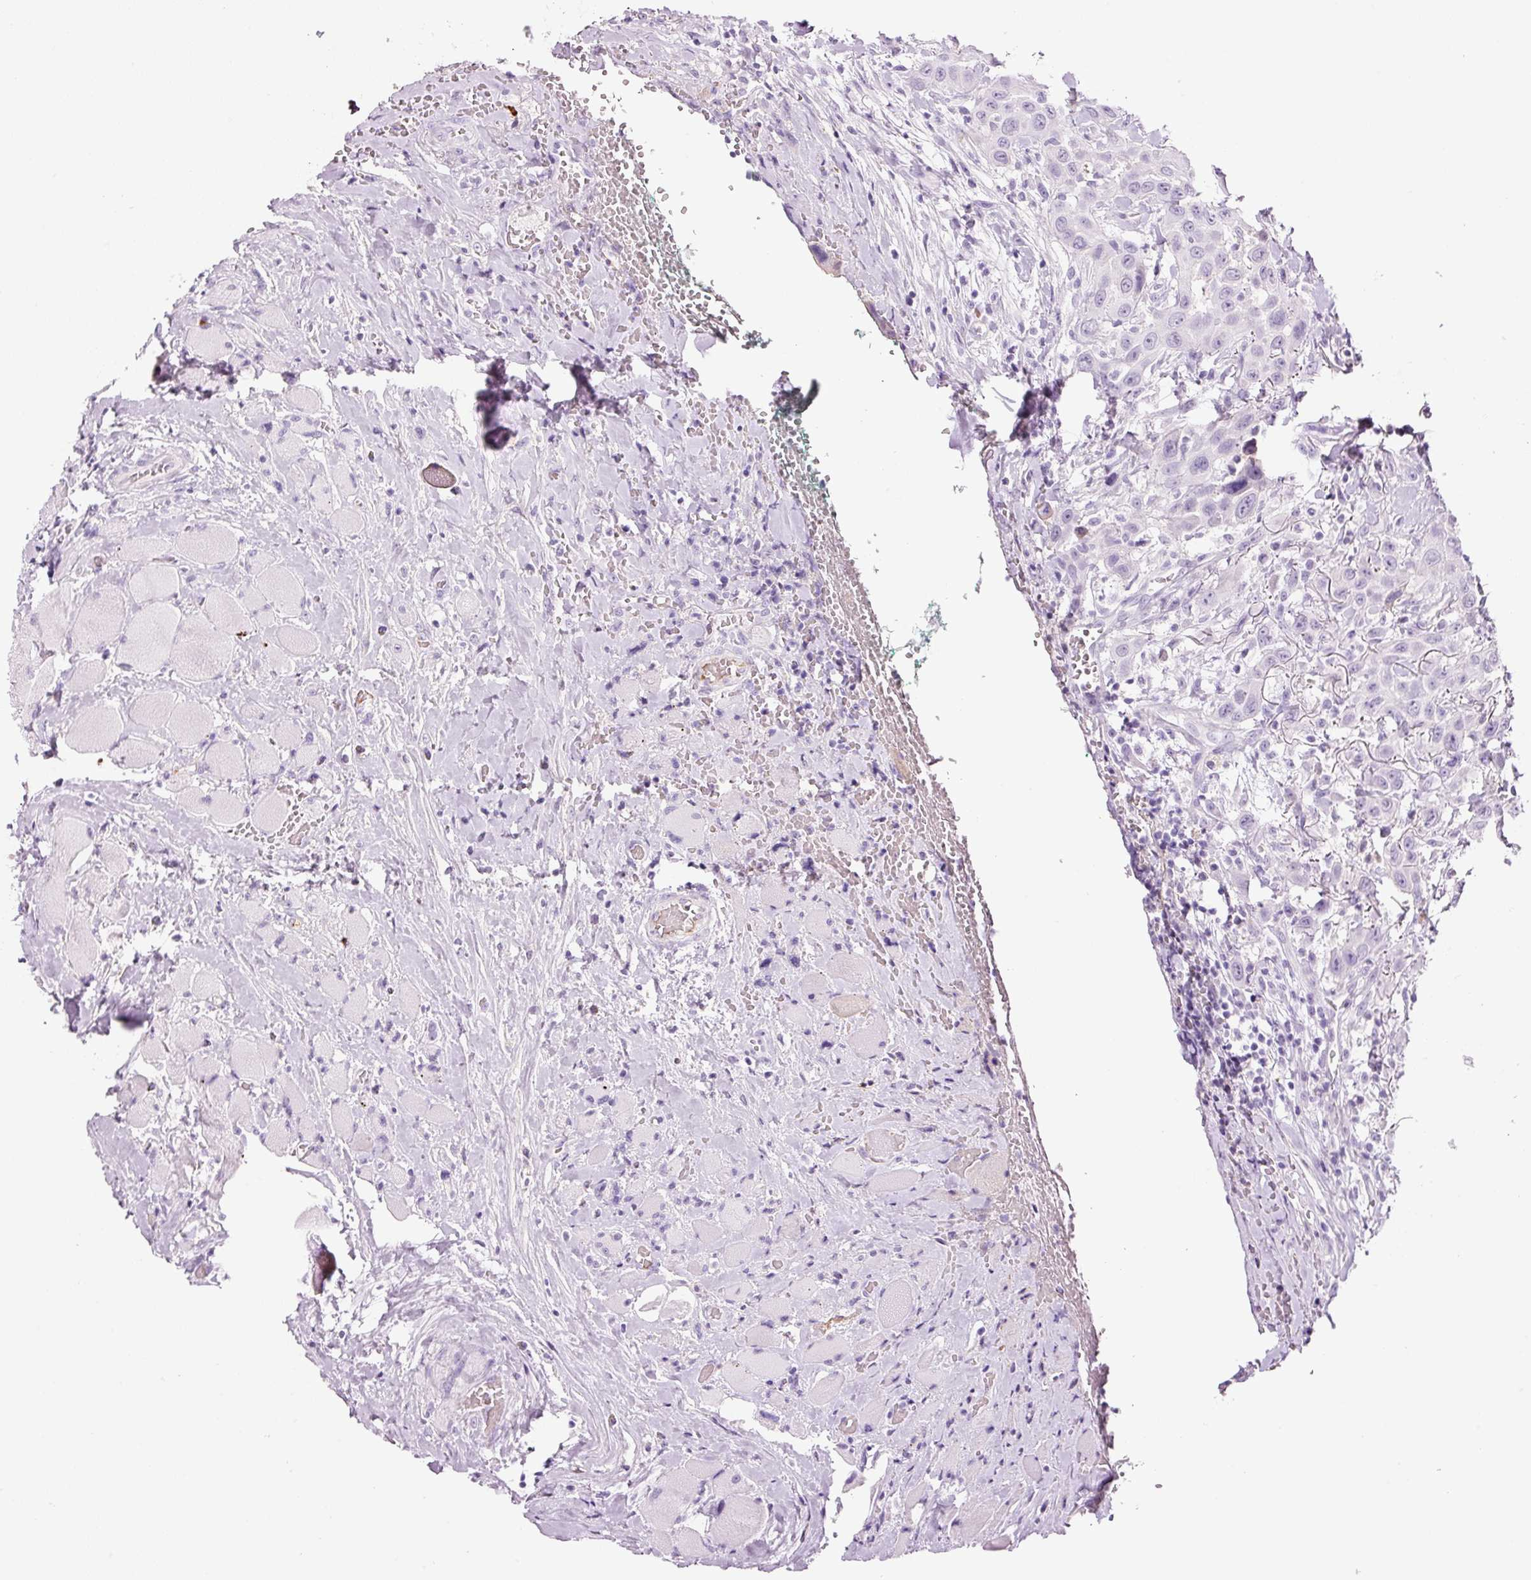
{"staining": {"intensity": "negative", "quantity": "none", "location": "none"}, "tissue": "head and neck cancer", "cell_type": "Tumor cells", "image_type": "cancer", "snomed": [{"axis": "morphology", "description": "Squamous cell carcinoma, NOS"}, {"axis": "topography", "description": "Head-Neck"}], "caption": "IHC of human squamous cell carcinoma (head and neck) displays no staining in tumor cells. (IHC, brightfield microscopy, high magnification).", "gene": "KLF1", "patient": {"sex": "male", "age": 81}}